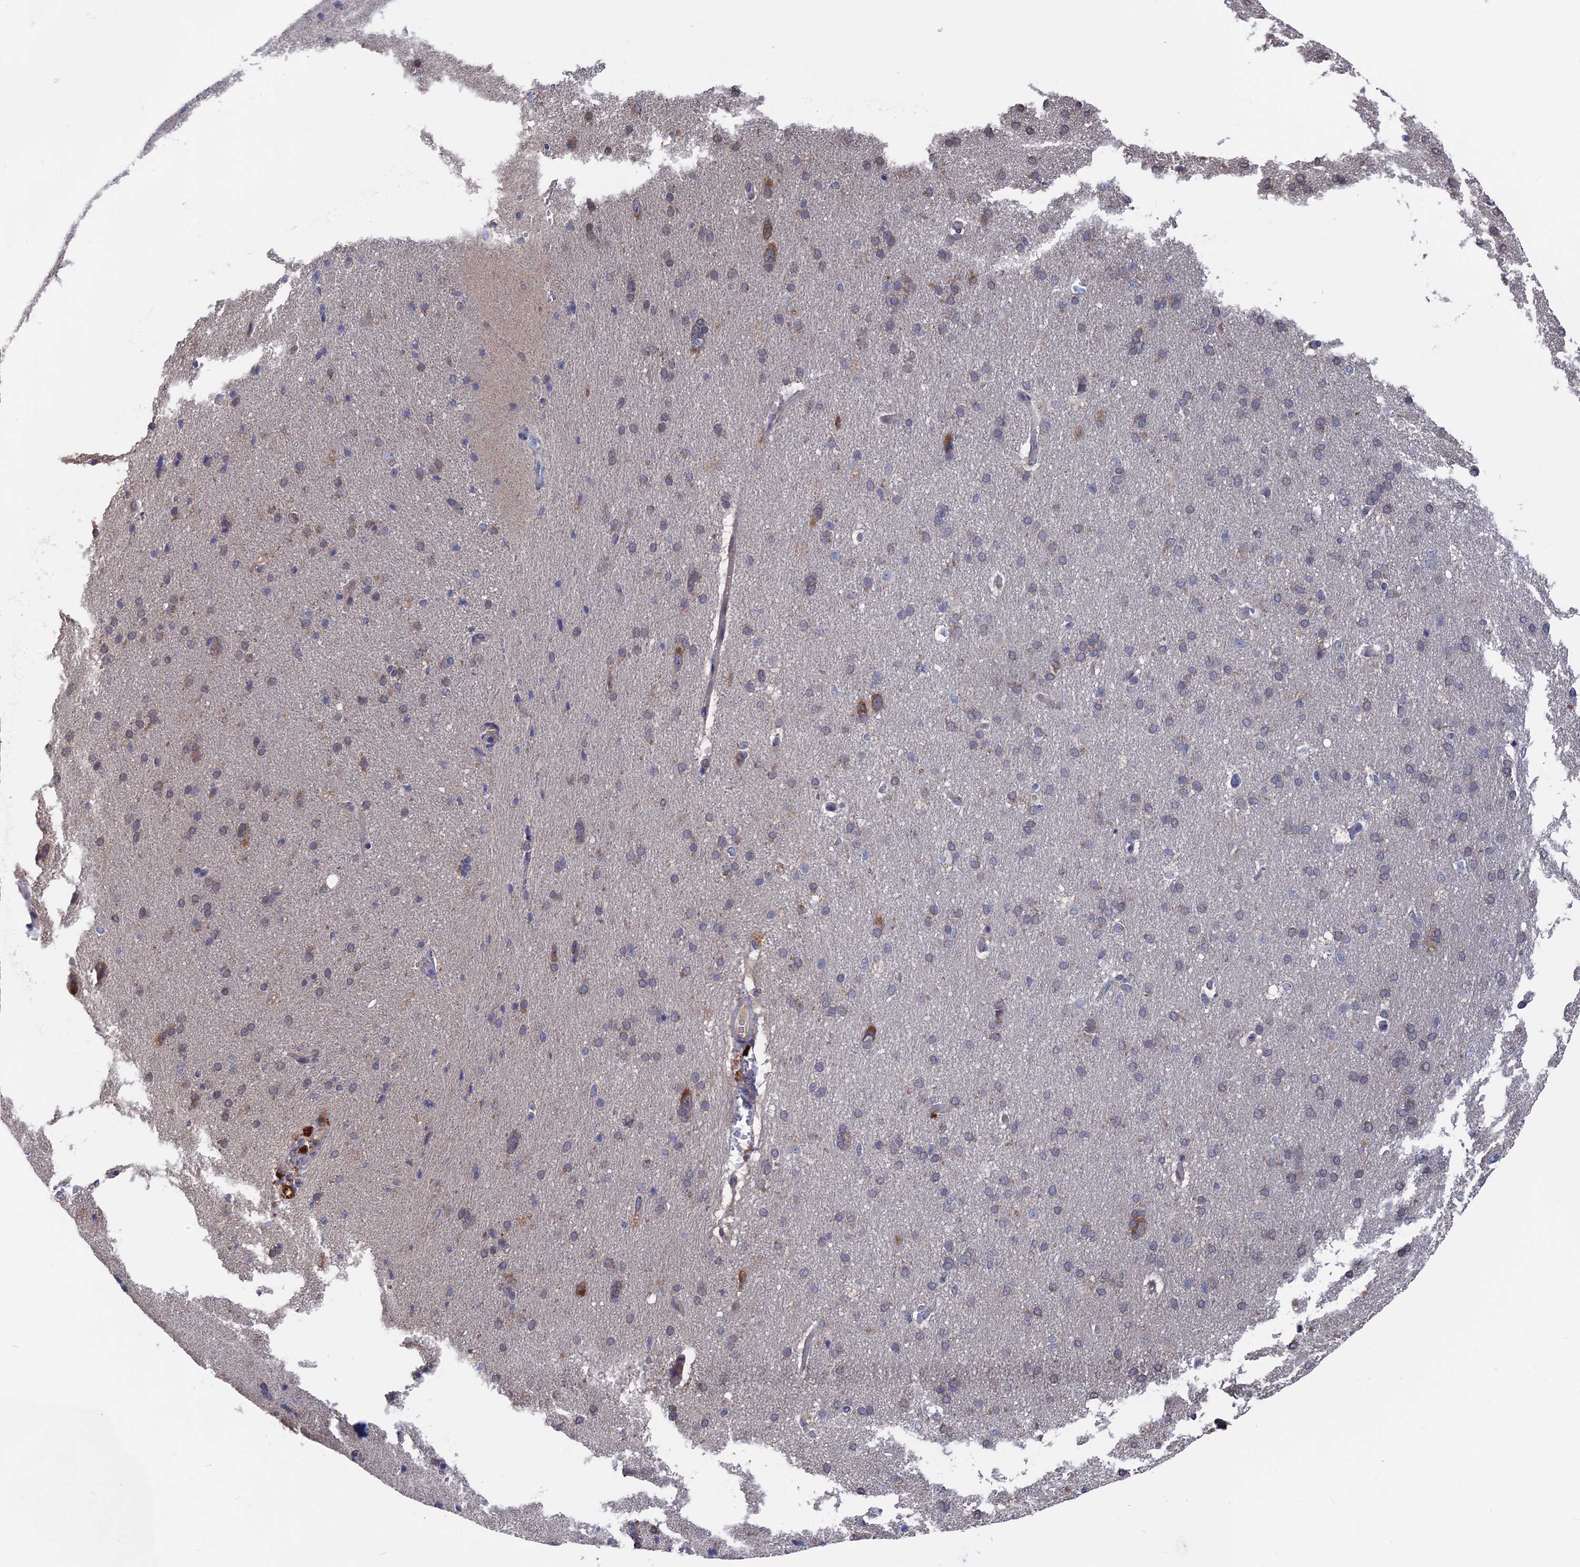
{"staining": {"intensity": "negative", "quantity": "none", "location": "none"}, "tissue": "cerebral cortex", "cell_type": "Endothelial cells", "image_type": "normal", "snomed": [{"axis": "morphology", "description": "Normal tissue, NOS"}, {"axis": "topography", "description": "Cerebral cortex"}], "caption": "Image shows no protein positivity in endothelial cells of benign cerebral cortex. The staining was performed using DAB (3,3'-diaminobenzidine) to visualize the protein expression in brown, while the nuclei were stained in blue with hematoxylin (Magnification: 20x).", "gene": "NUTF2", "patient": {"sex": "male", "age": 62}}